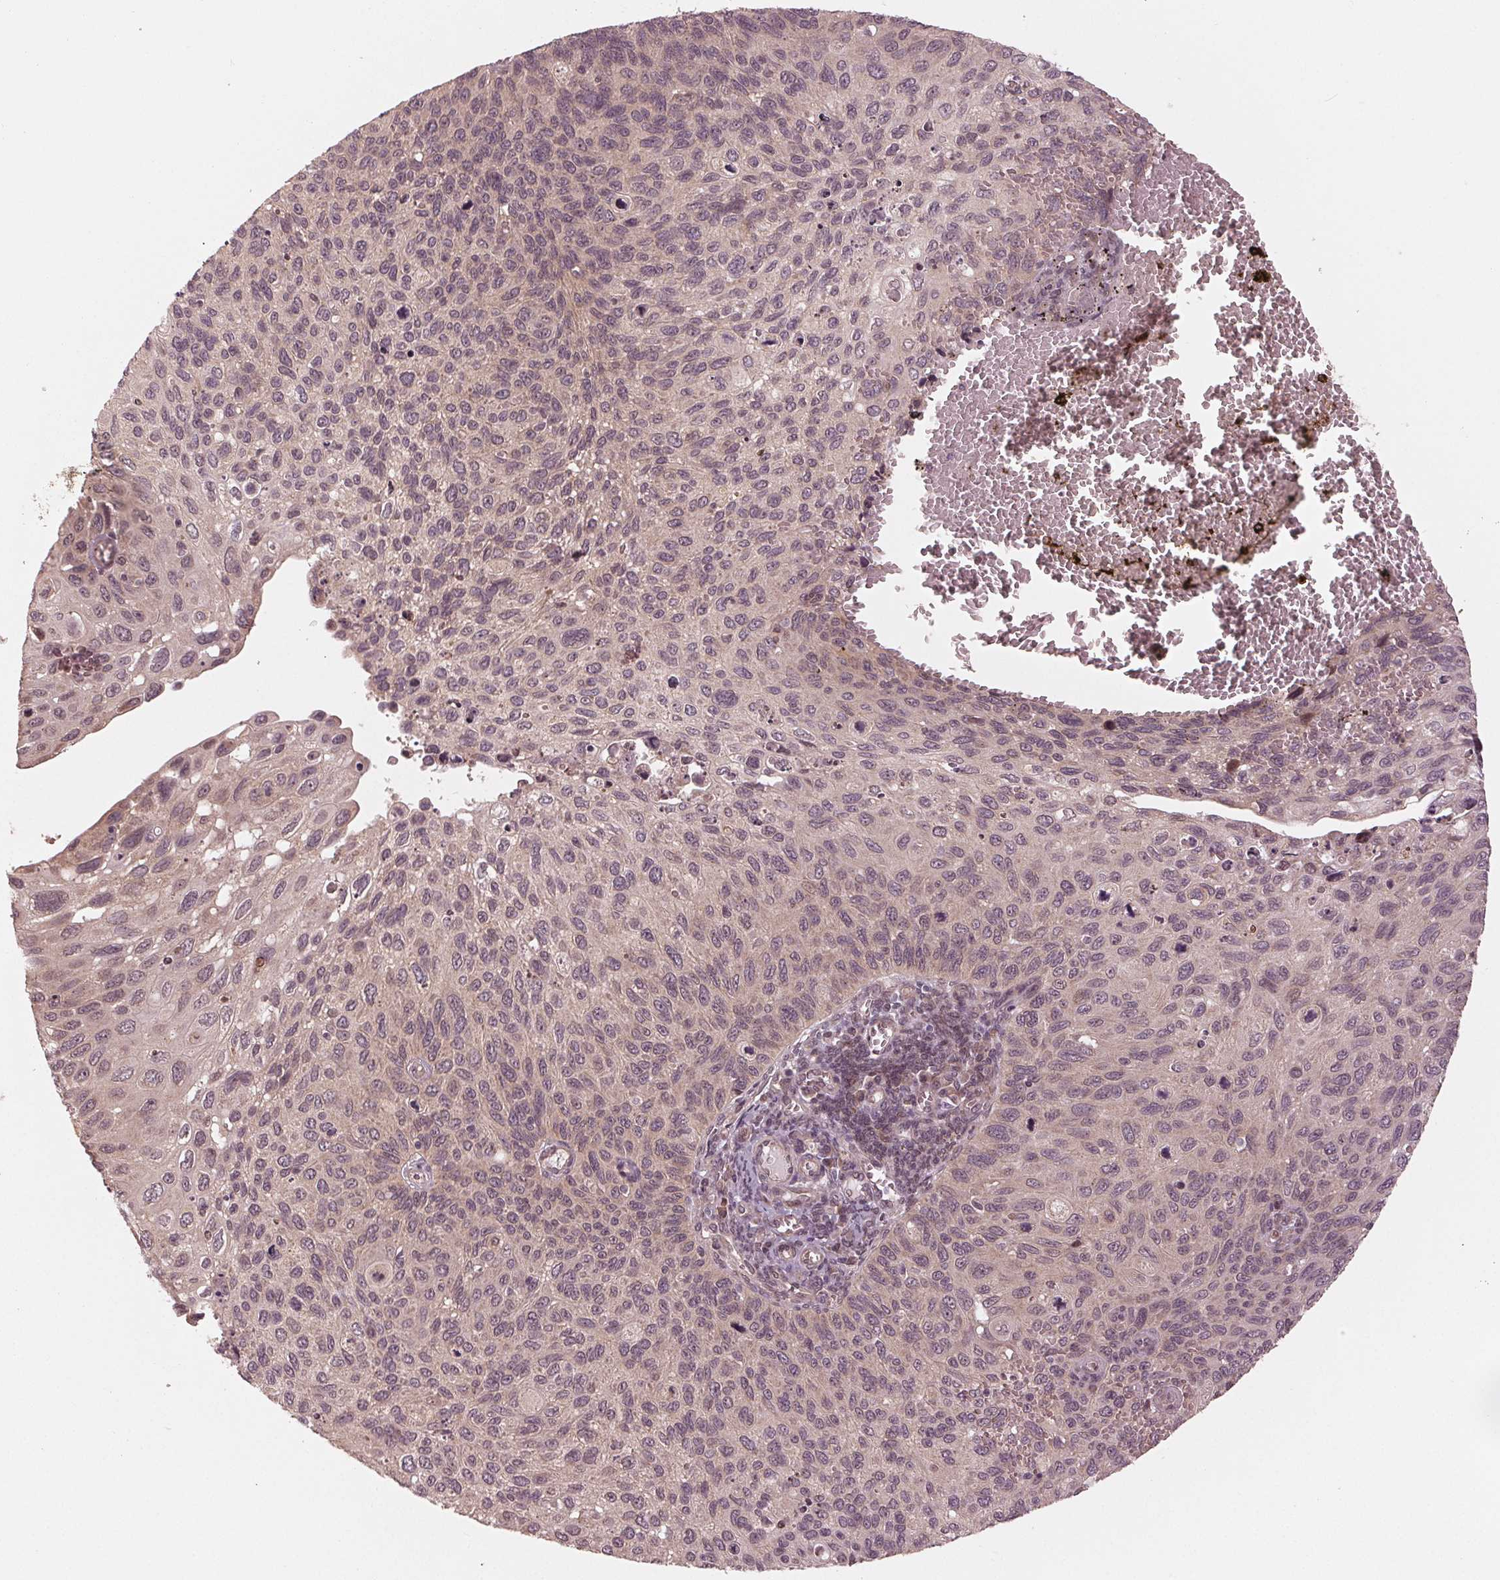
{"staining": {"intensity": "weak", "quantity": "25%-75%", "location": "cytoplasmic/membranous,nuclear"}, "tissue": "cervical cancer", "cell_type": "Tumor cells", "image_type": "cancer", "snomed": [{"axis": "morphology", "description": "Squamous cell carcinoma, NOS"}, {"axis": "topography", "description": "Cervix"}], "caption": "Weak cytoplasmic/membranous and nuclear protein positivity is identified in about 25%-75% of tumor cells in squamous cell carcinoma (cervical). (IHC, brightfield microscopy, high magnification).", "gene": "ZNF471", "patient": {"sex": "female", "age": 70}}